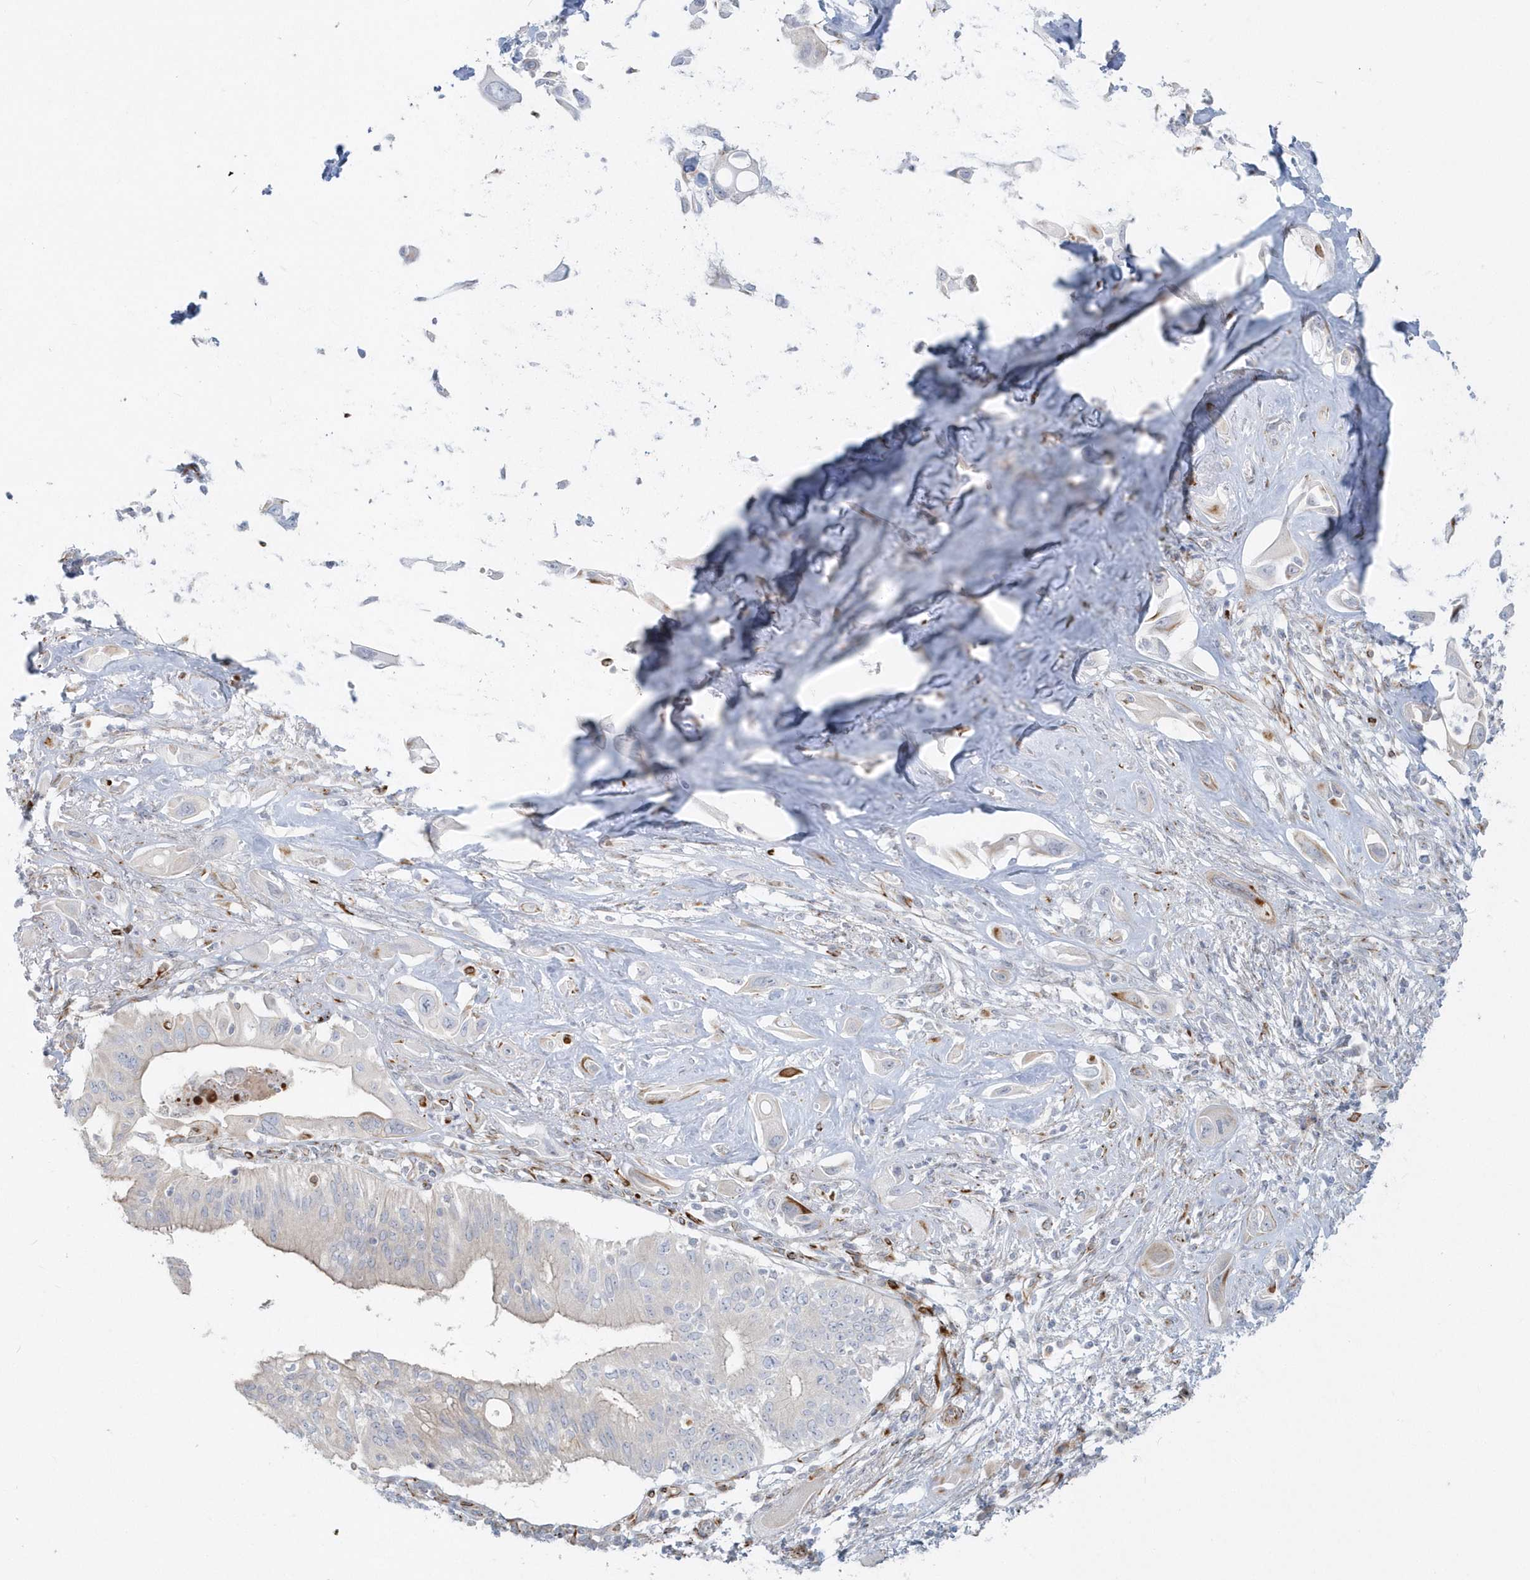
{"staining": {"intensity": "negative", "quantity": "none", "location": "none"}, "tissue": "pancreatic cancer", "cell_type": "Tumor cells", "image_type": "cancer", "snomed": [{"axis": "morphology", "description": "Adenocarcinoma, NOS"}, {"axis": "topography", "description": "Pancreas"}], "caption": "There is no significant positivity in tumor cells of adenocarcinoma (pancreatic). (Immunohistochemistry, brightfield microscopy, high magnification).", "gene": "PPIL6", "patient": {"sex": "male", "age": 68}}